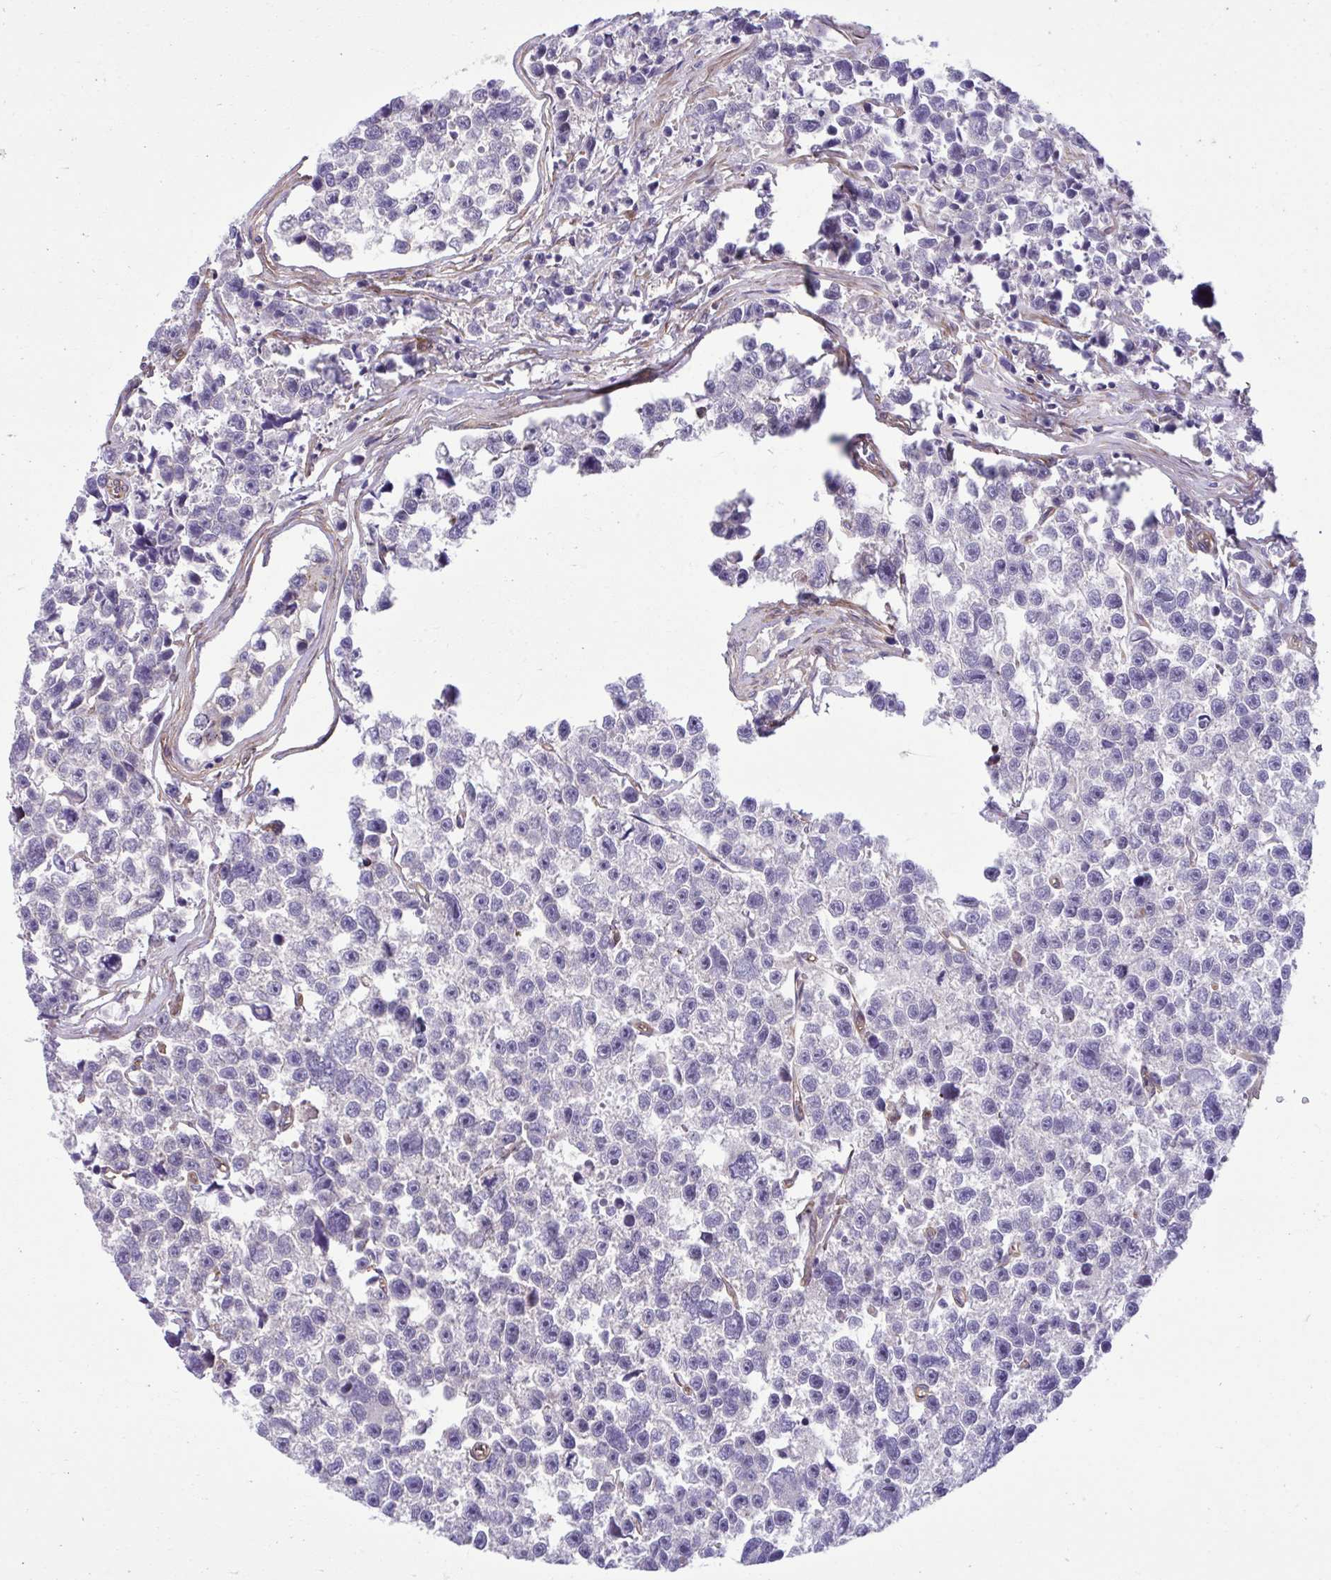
{"staining": {"intensity": "negative", "quantity": "none", "location": "none"}, "tissue": "testis cancer", "cell_type": "Tumor cells", "image_type": "cancer", "snomed": [{"axis": "morphology", "description": "Seminoma, NOS"}, {"axis": "topography", "description": "Testis"}], "caption": "This is an IHC micrograph of human testis seminoma. There is no positivity in tumor cells.", "gene": "TRIM52", "patient": {"sex": "male", "age": 26}}